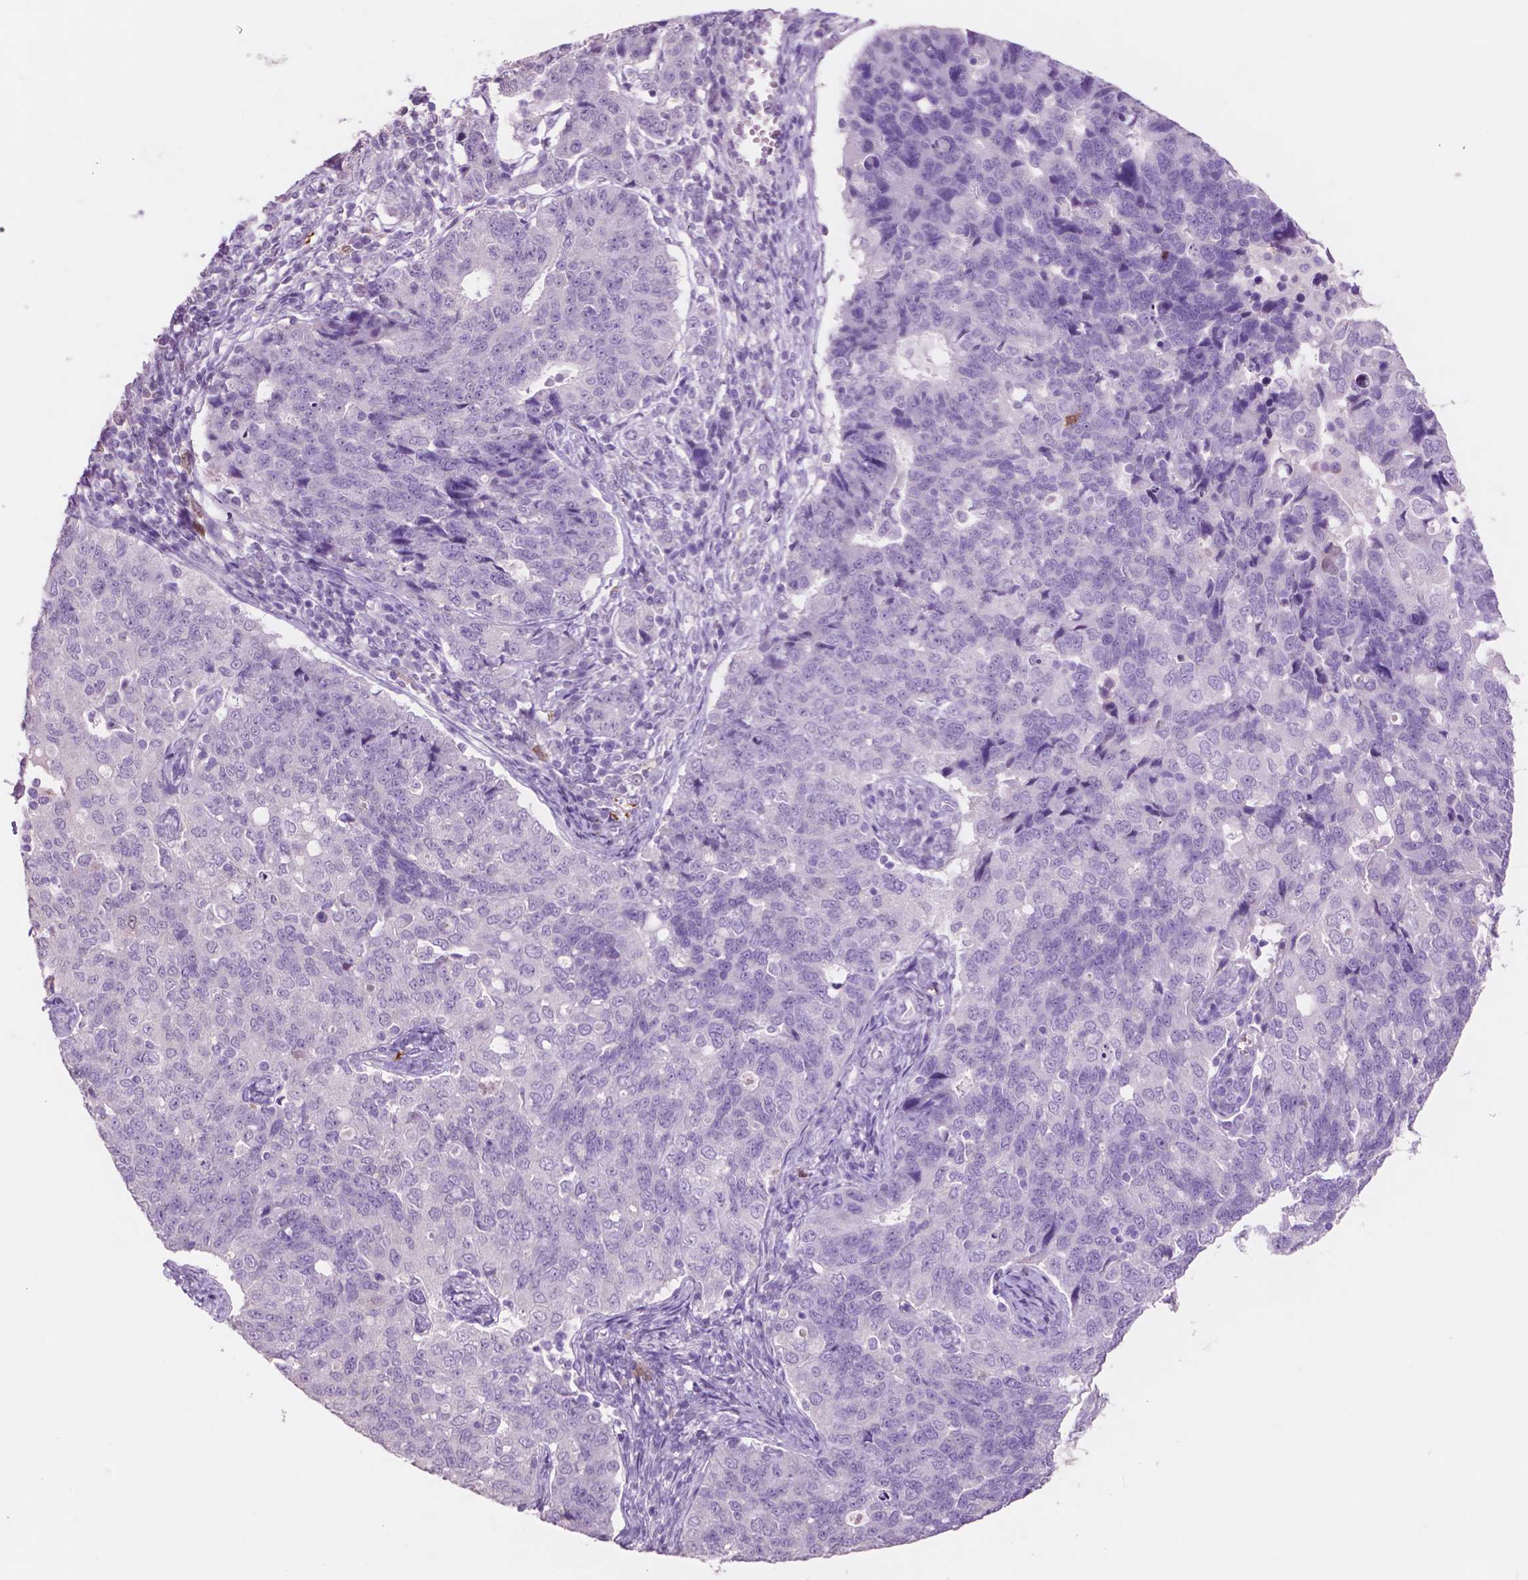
{"staining": {"intensity": "negative", "quantity": "none", "location": "none"}, "tissue": "endometrial cancer", "cell_type": "Tumor cells", "image_type": "cancer", "snomed": [{"axis": "morphology", "description": "Adenocarcinoma, NOS"}, {"axis": "topography", "description": "Endometrium"}], "caption": "Immunohistochemical staining of human endometrial cancer exhibits no significant staining in tumor cells.", "gene": "IDO1", "patient": {"sex": "female", "age": 43}}